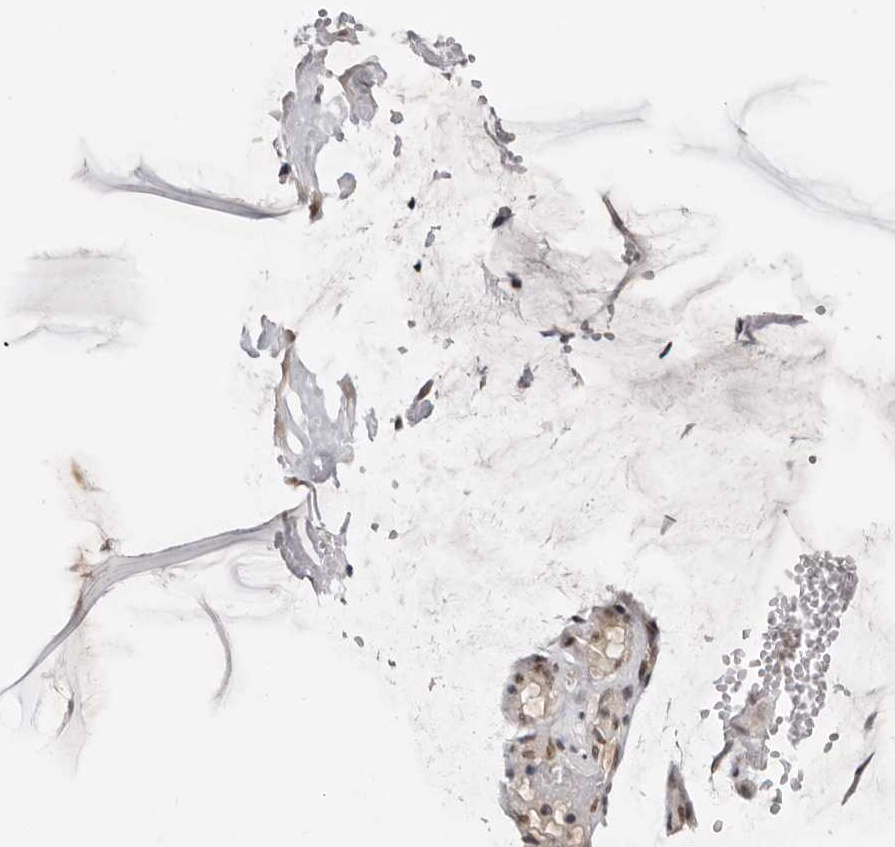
{"staining": {"intensity": "weak", "quantity": "<25%", "location": "nuclear"}, "tissue": "ovarian cancer", "cell_type": "Tumor cells", "image_type": "cancer", "snomed": [{"axis": "morphology", "description": "Cystadenocarcinoma, mucinous, NOS"}, {"axis": "topography", "description": "Ovary"}], "caption": "Immunohistochemistry histopathology image of human ovarian cancer stained for a protein (brown), which shows no expression in tumor cells. (Immunohistochemistry, brightfield microscopy, high magnification).", "gene": "SCAF4", "patient": {"sex": "female", "age": 39}}